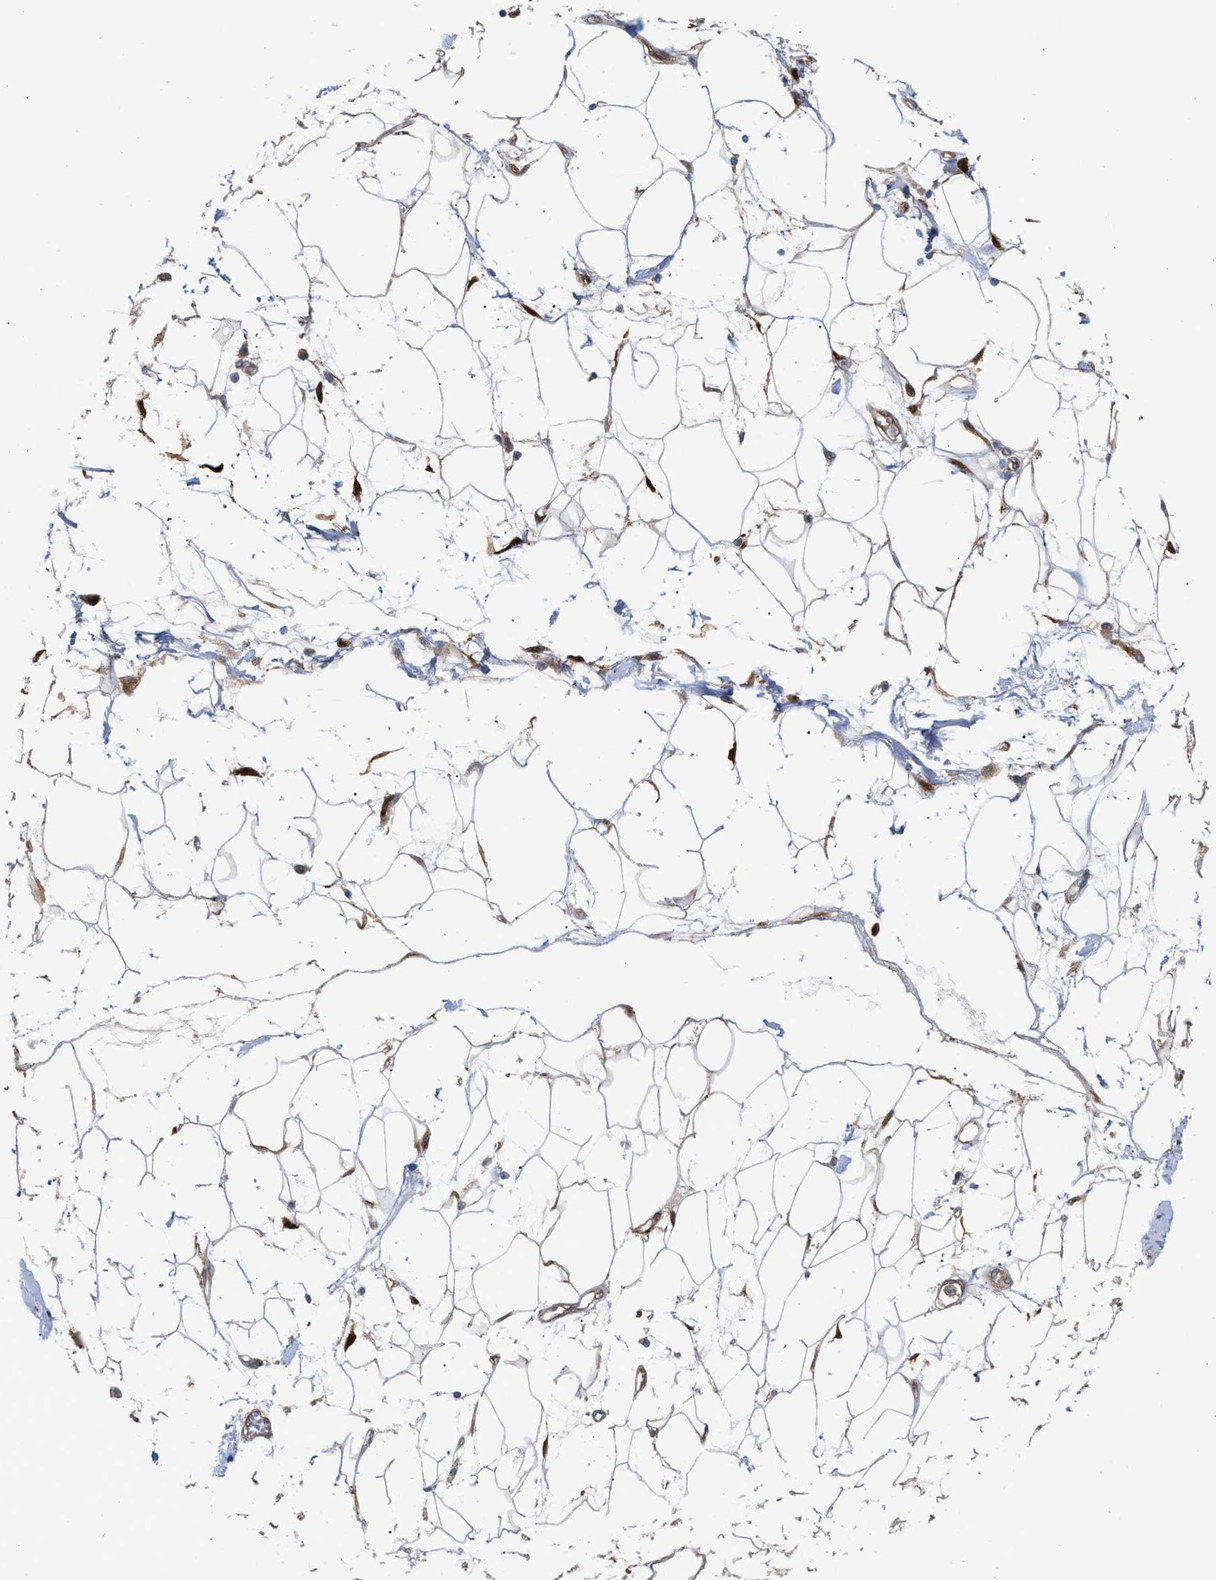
{"staining": {"intensity": "weak", "quantity": ">75%", "location": "nuclear"}, "tissue": "adipose tissue", "cell_type": "Adipocytes", "image_type": "normal", "snomed": [{"axis": "morphology", "description": "Normal tissue, NOS"}, {"axis": "morphology", "description": "Adenocarcinoma, NOS"}, {"axis": "topography", "description": "Duodenum"}, {"axis": "topography", "description": "Peripheral nerve tissue"}], "caption": "This micrograph reveals IHC staining of benign adipose tissue, with low weak nuclear positivity in about >75% of adipocytes.", "gene": "TP53I3", "patient": {"sex": "female", "age": 60}}